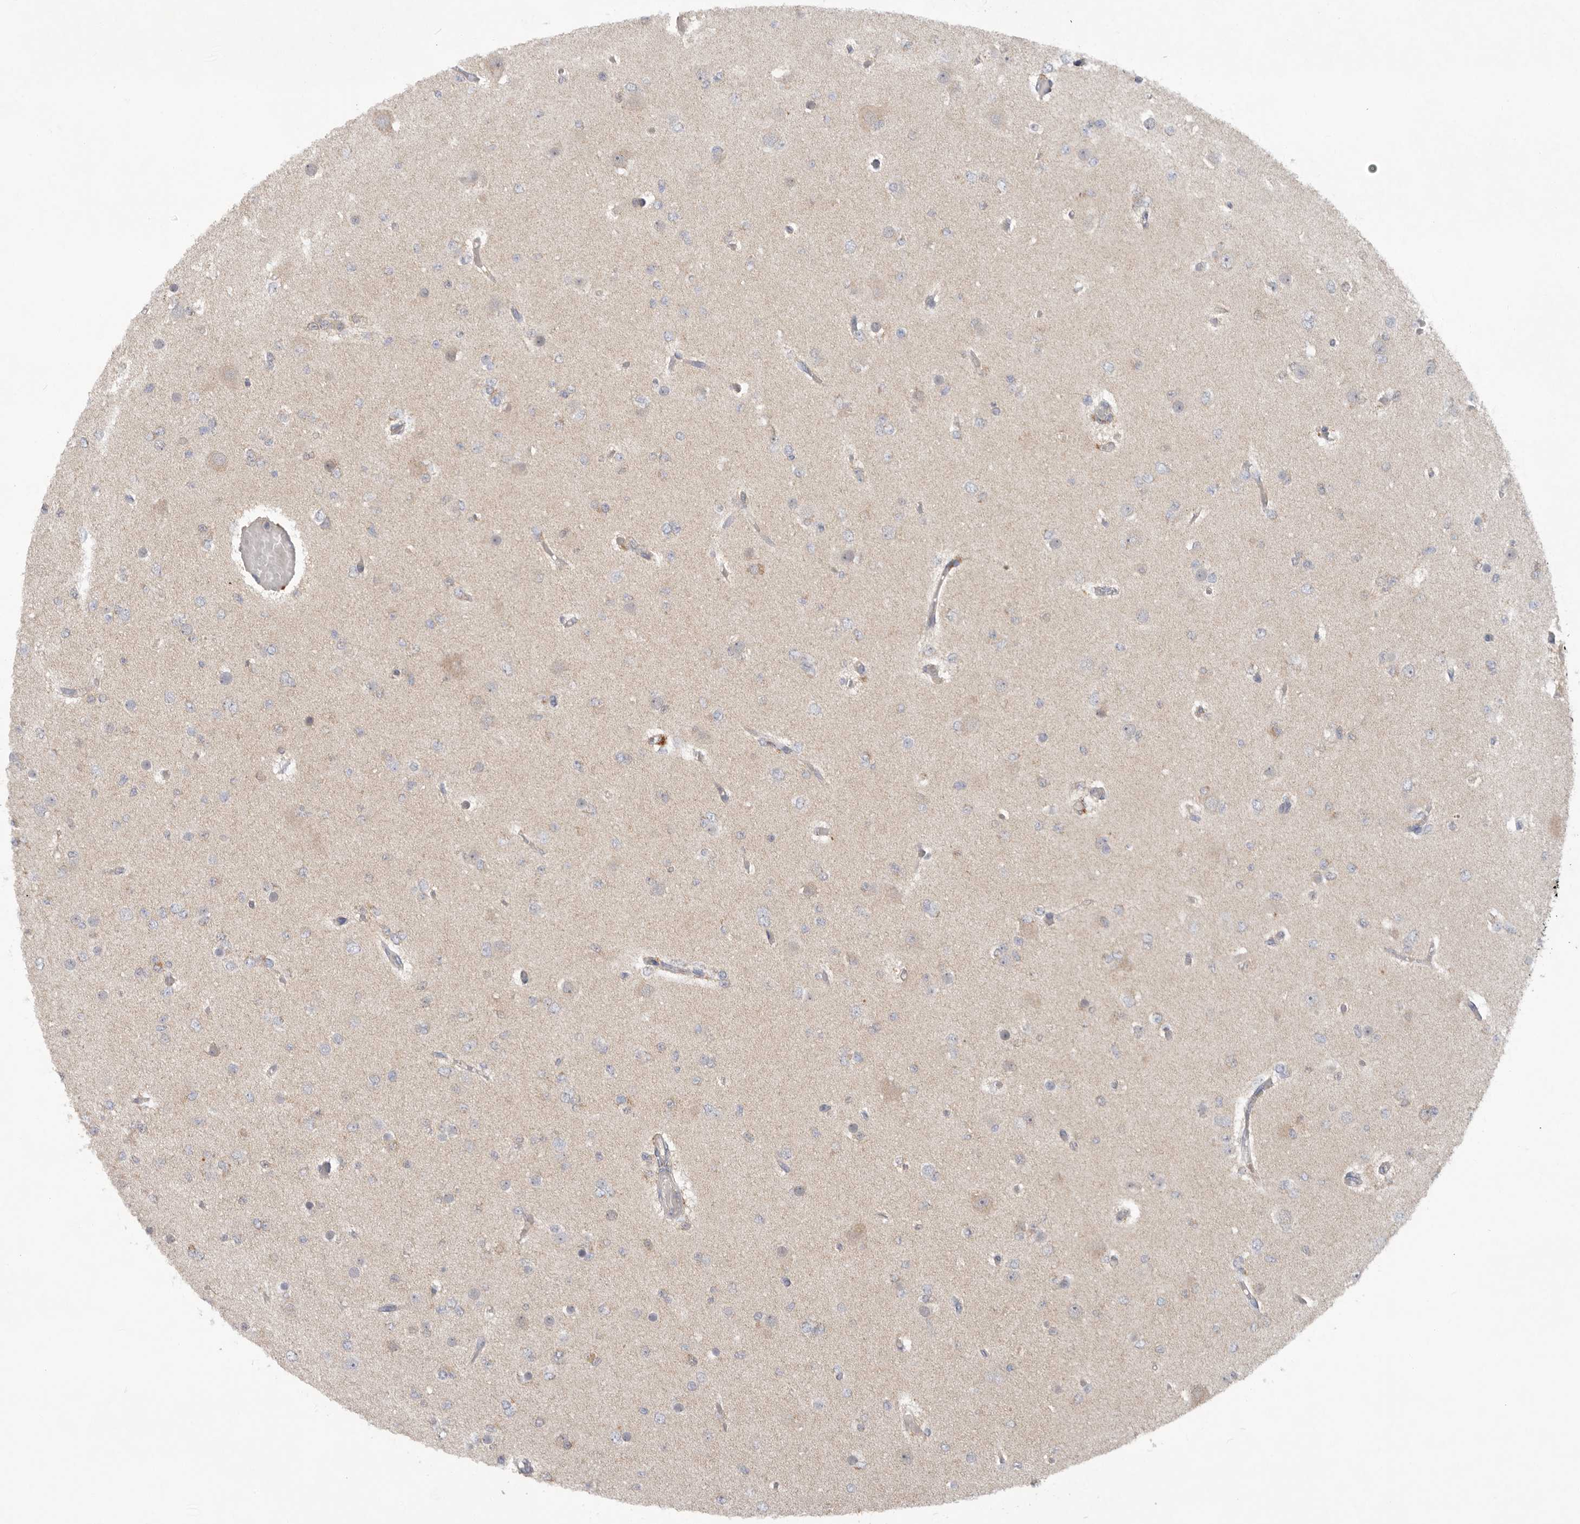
{"staining": {"intensity": "negative", "quantity": "none", "location": "none"}, "tissue": "glioma", "cell_type": "Tumor cells", "image_type": "cancer", "snomed": [{"axis": "morphology", "description": "Glioma, malignant, Low grade"}, {"axis": "topography", "description": "Brain"}], "caption": "This is a histopathology image of immunohistochemistry staining of malignant glioma (low-grade), which shows no expression in tumor cells.", "gene": "MTFR1L", "patient": {"sex": "female", "age": 22}}